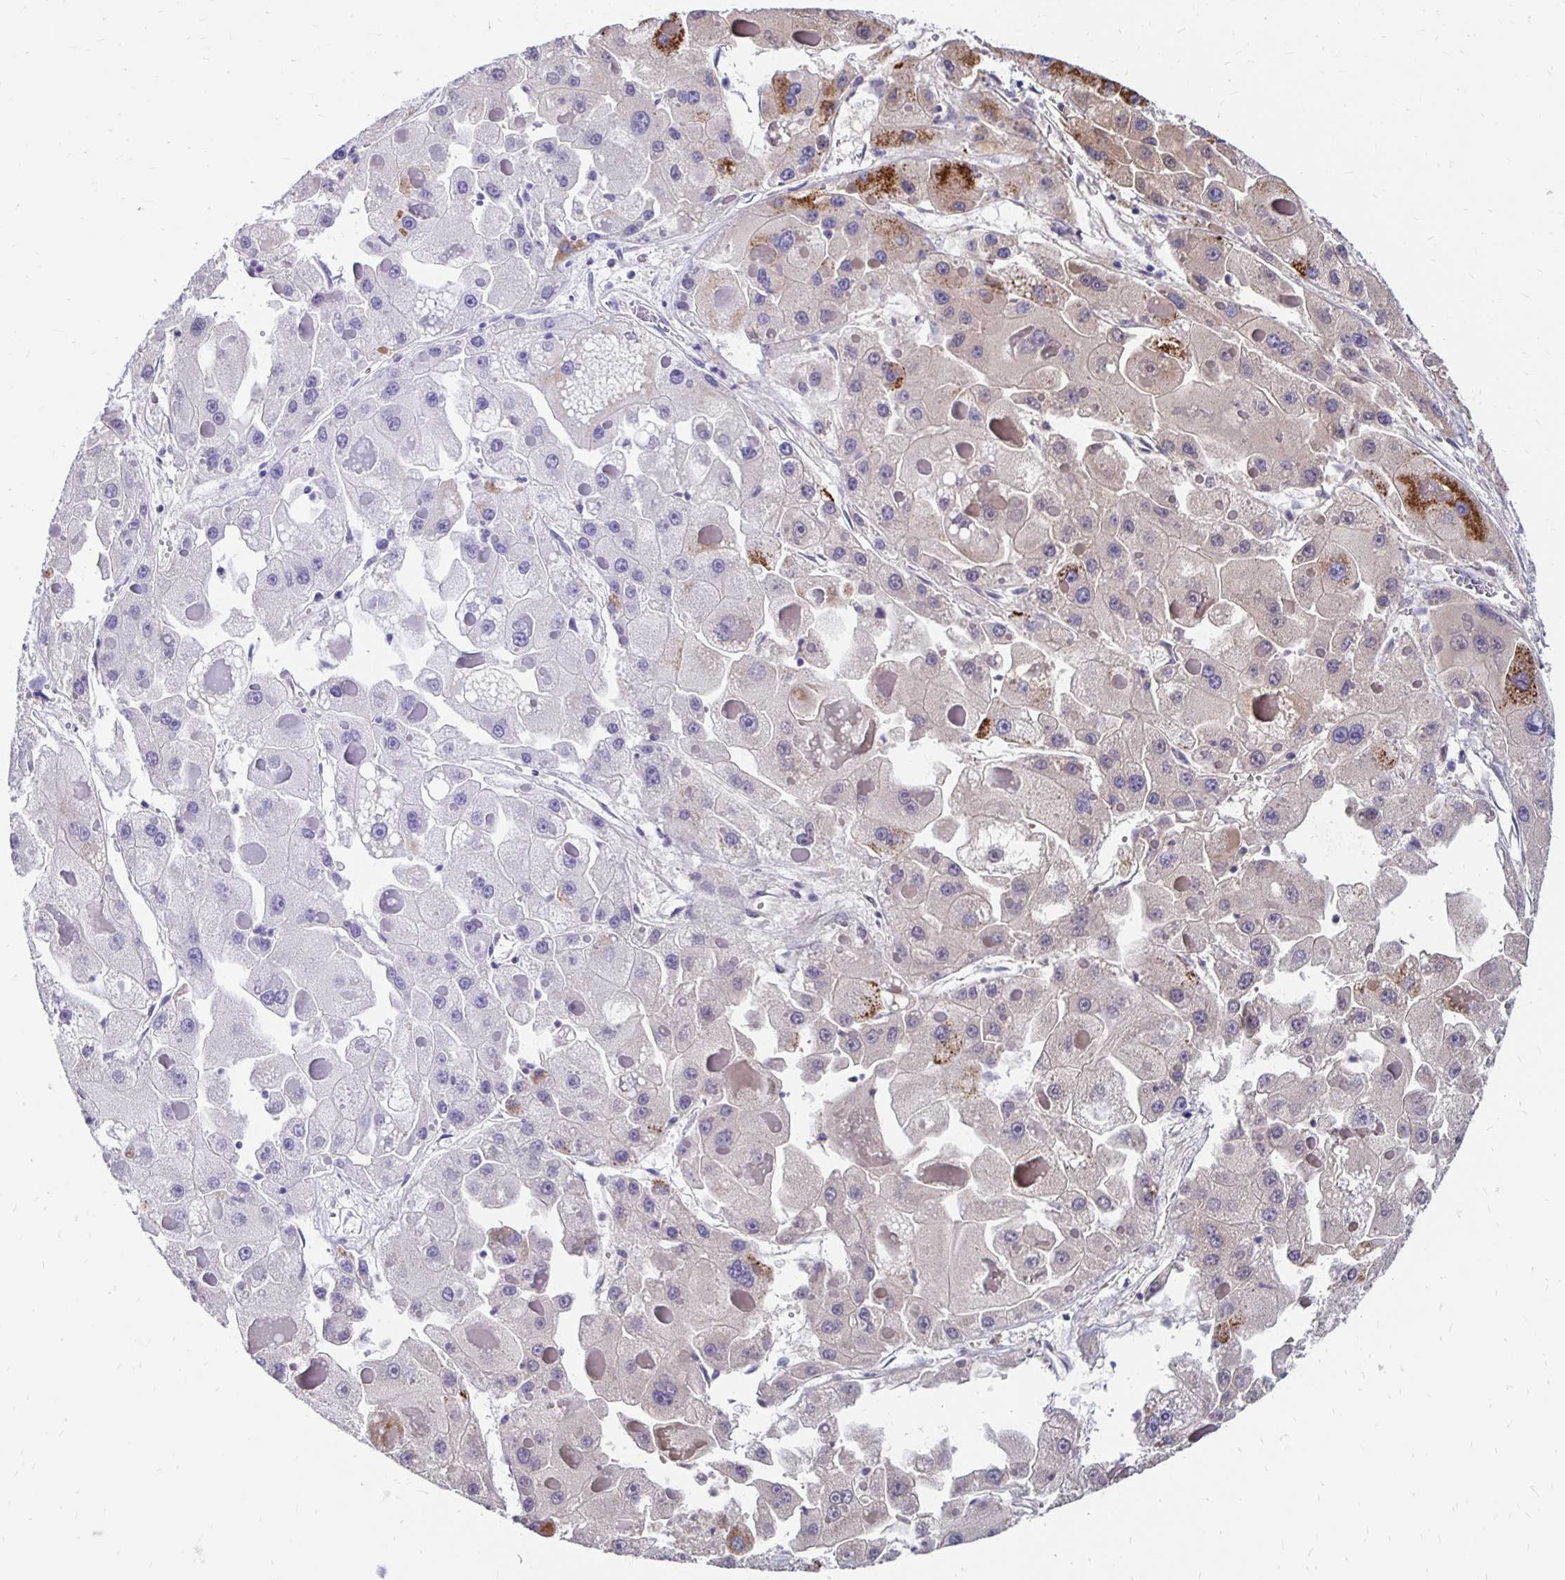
{"staining": {"intensity": "strong", "quantity": "25%-75%", "location": "cytoplasmic/membranous"}, "tissue": "liver cancer", "cell_type": "Tumor cells", "image_type": "cancer", "snomed": [{"axis": "morphology", "description": "Carcinoma, Hepatocellular, NOS"}, {"axis": "topography", "description": "Liver"}], "caption": "Immunohistochemistry (IHC) staining of liver cancer, which shows high levels of strong cytoplasmic/membranous expression in approximately 25%-75% of tumor cells indicating strong cytoplasmic/membranous protein expression. The staining was performed using DAB (brown) for protein detection and nuclei were counterstained in hematoxylin (blue).", "gene": "ATOSB", "patient": {"sex": "female", "age": 73}}